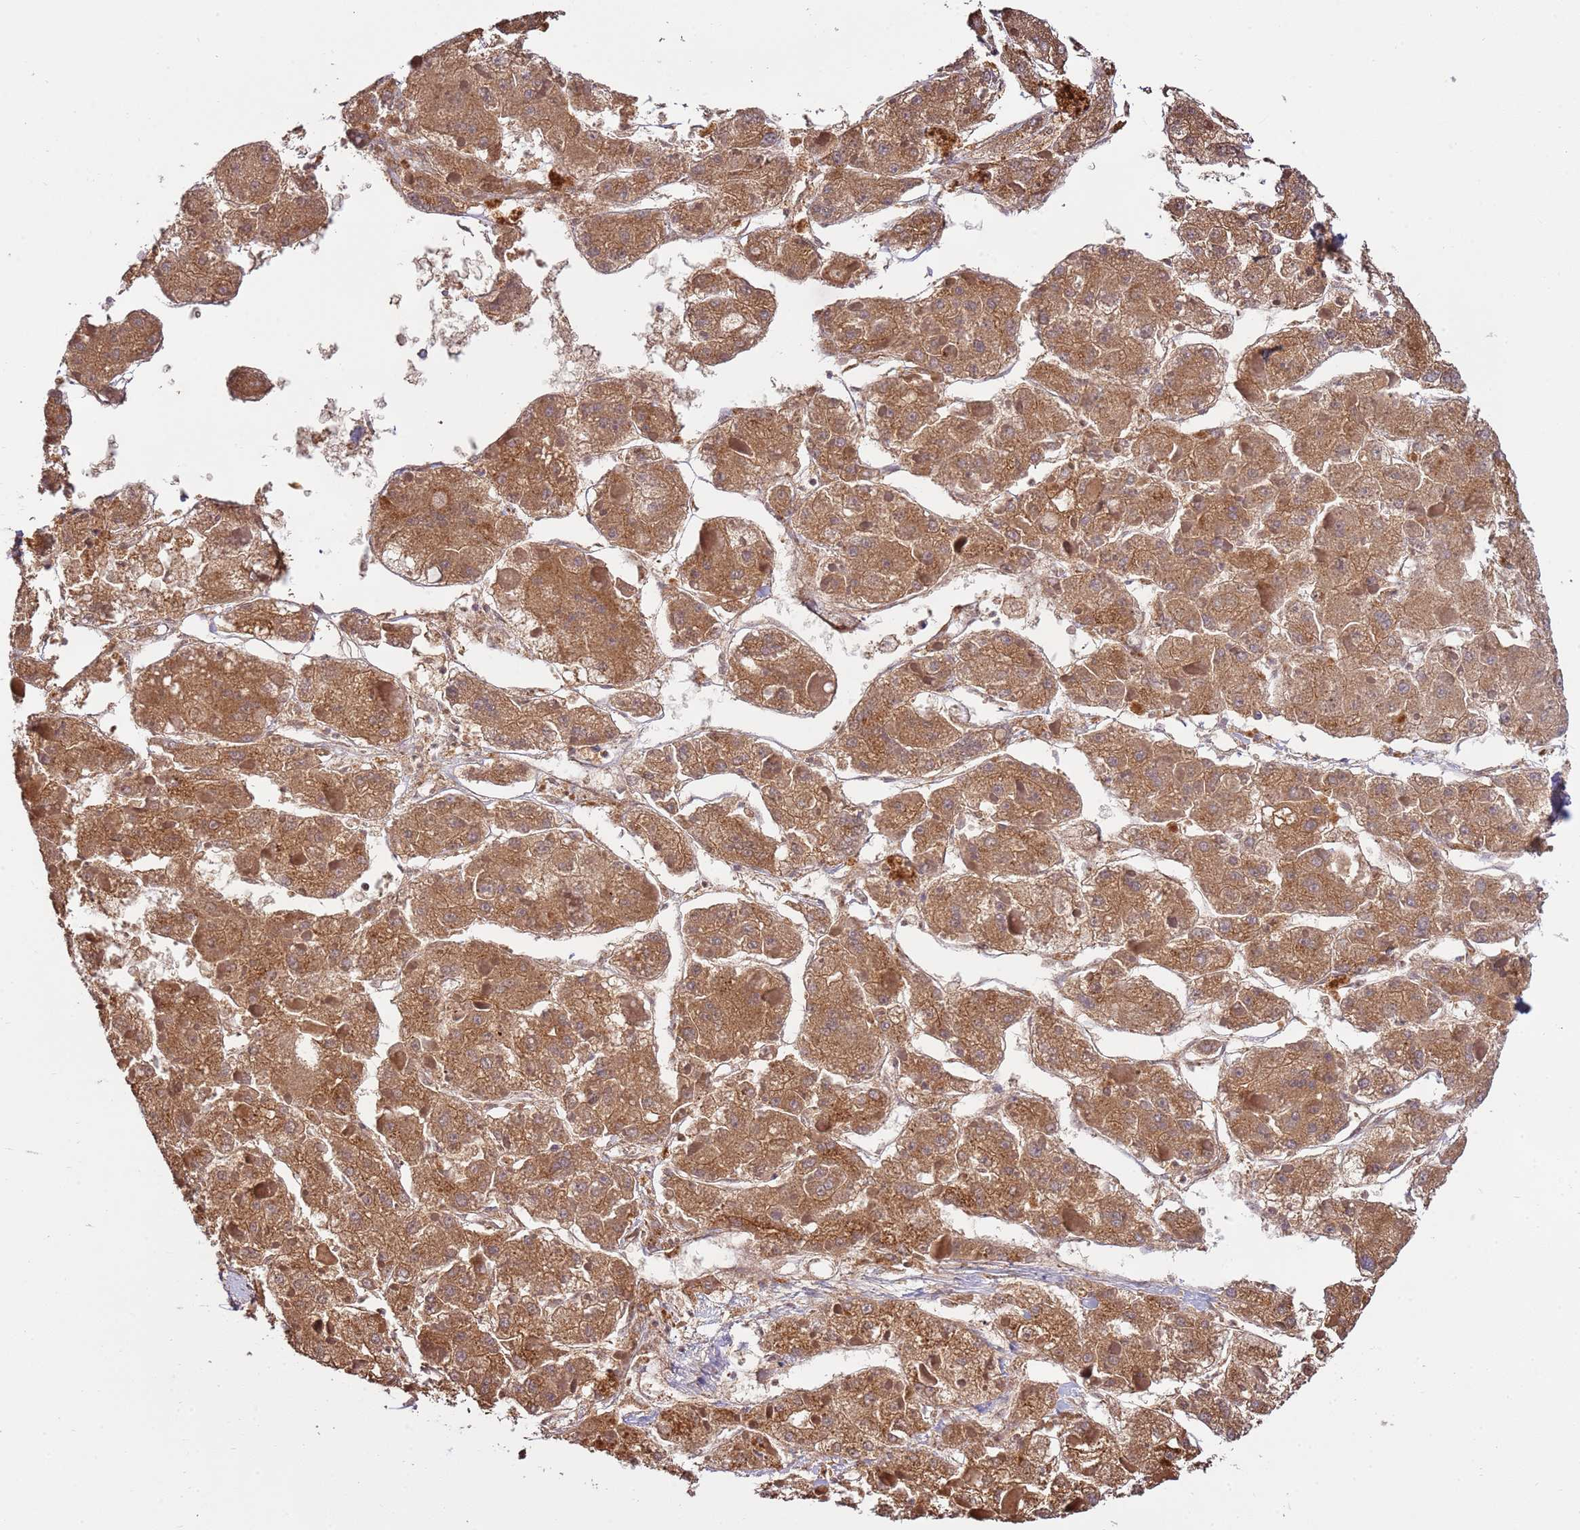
{"staining": {"intensity": "moderate", "quantity": ">75%", "location": "cytoplasmic/membranous"}, "tissue": "liver cancer", "cell_type": "Tumor cells", "image_type": "cancer", "snomed": [{"axis": "morphology", "description": "Carcinoma, Hepatocellular, NOS"}, {"axis": "topography", "description": "Liver"}], "caption": "DAB (3,3'-diaminobenzidine) immunohistochemical staining of liver cancer displays moderate cytoplasmic/membranous protein expression in approximately >75% of tumor cells.", "gene": "ZNF624", "patient": {"sex": "female", "age": 73}}